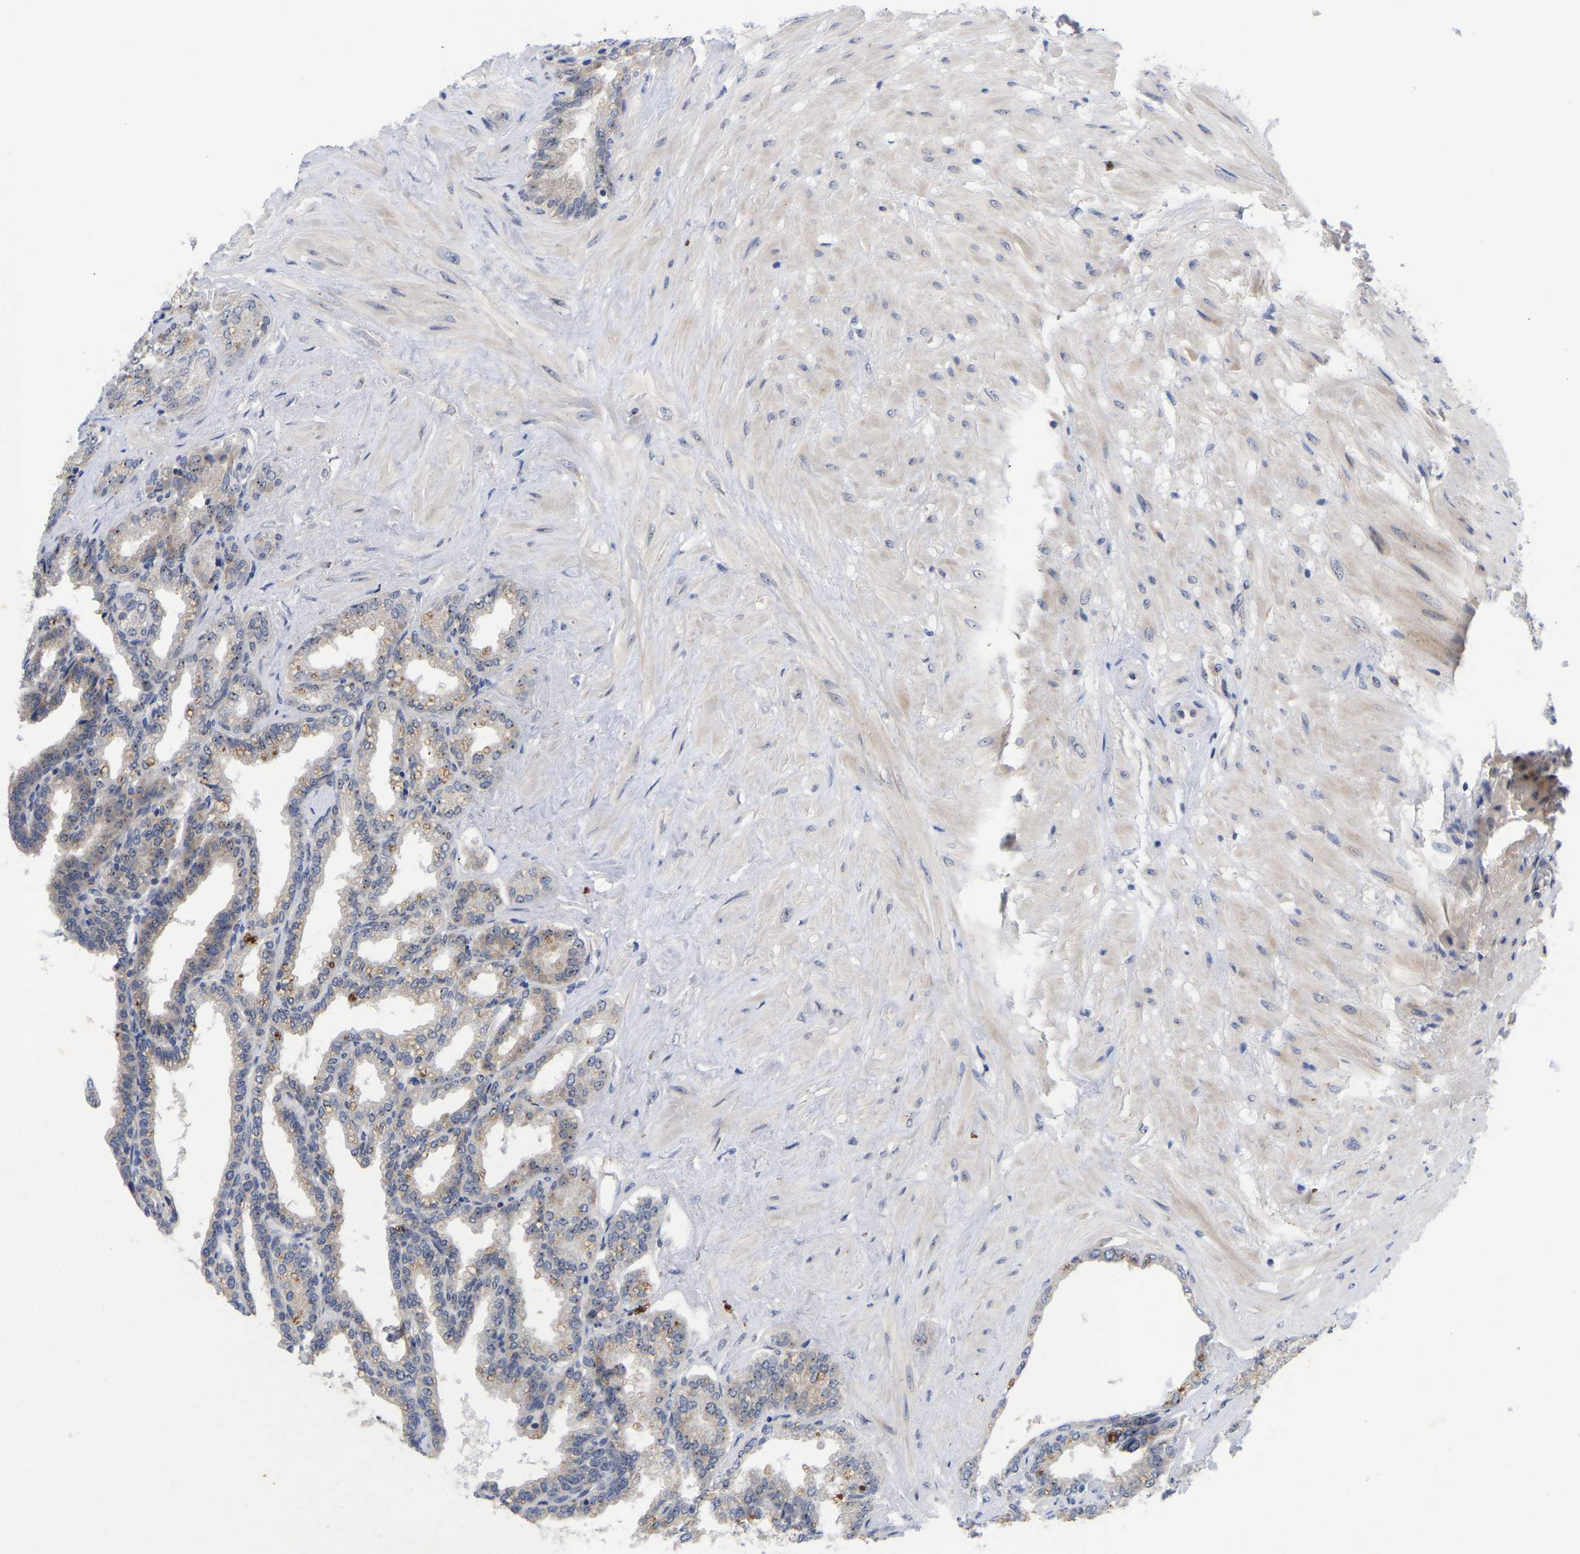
{"staining": {"intensity": "weak", "quantity": "<25%", "location": "cytoplasmic/membranous,nuclear"}, "tissue": "seminal vesicle", "cell_type": "Glandular cells", "image_type": "normal", "snomed": [{"axis": "morphology", "description": "Normal tissue, NOS"}, {"axis": "topography", "description": "Seminal veicle"}], "caption": "IHC photomicrograph of unremarkable seminal vesicle: seminal vesicle stained with DAB displays no significant protein expression in glandular cells. (Immunohistochemistry (ihc), brightfield microscopy, high magnification).", "gene": "NLE1", "patient": {"sex": "male", "age": 46}}